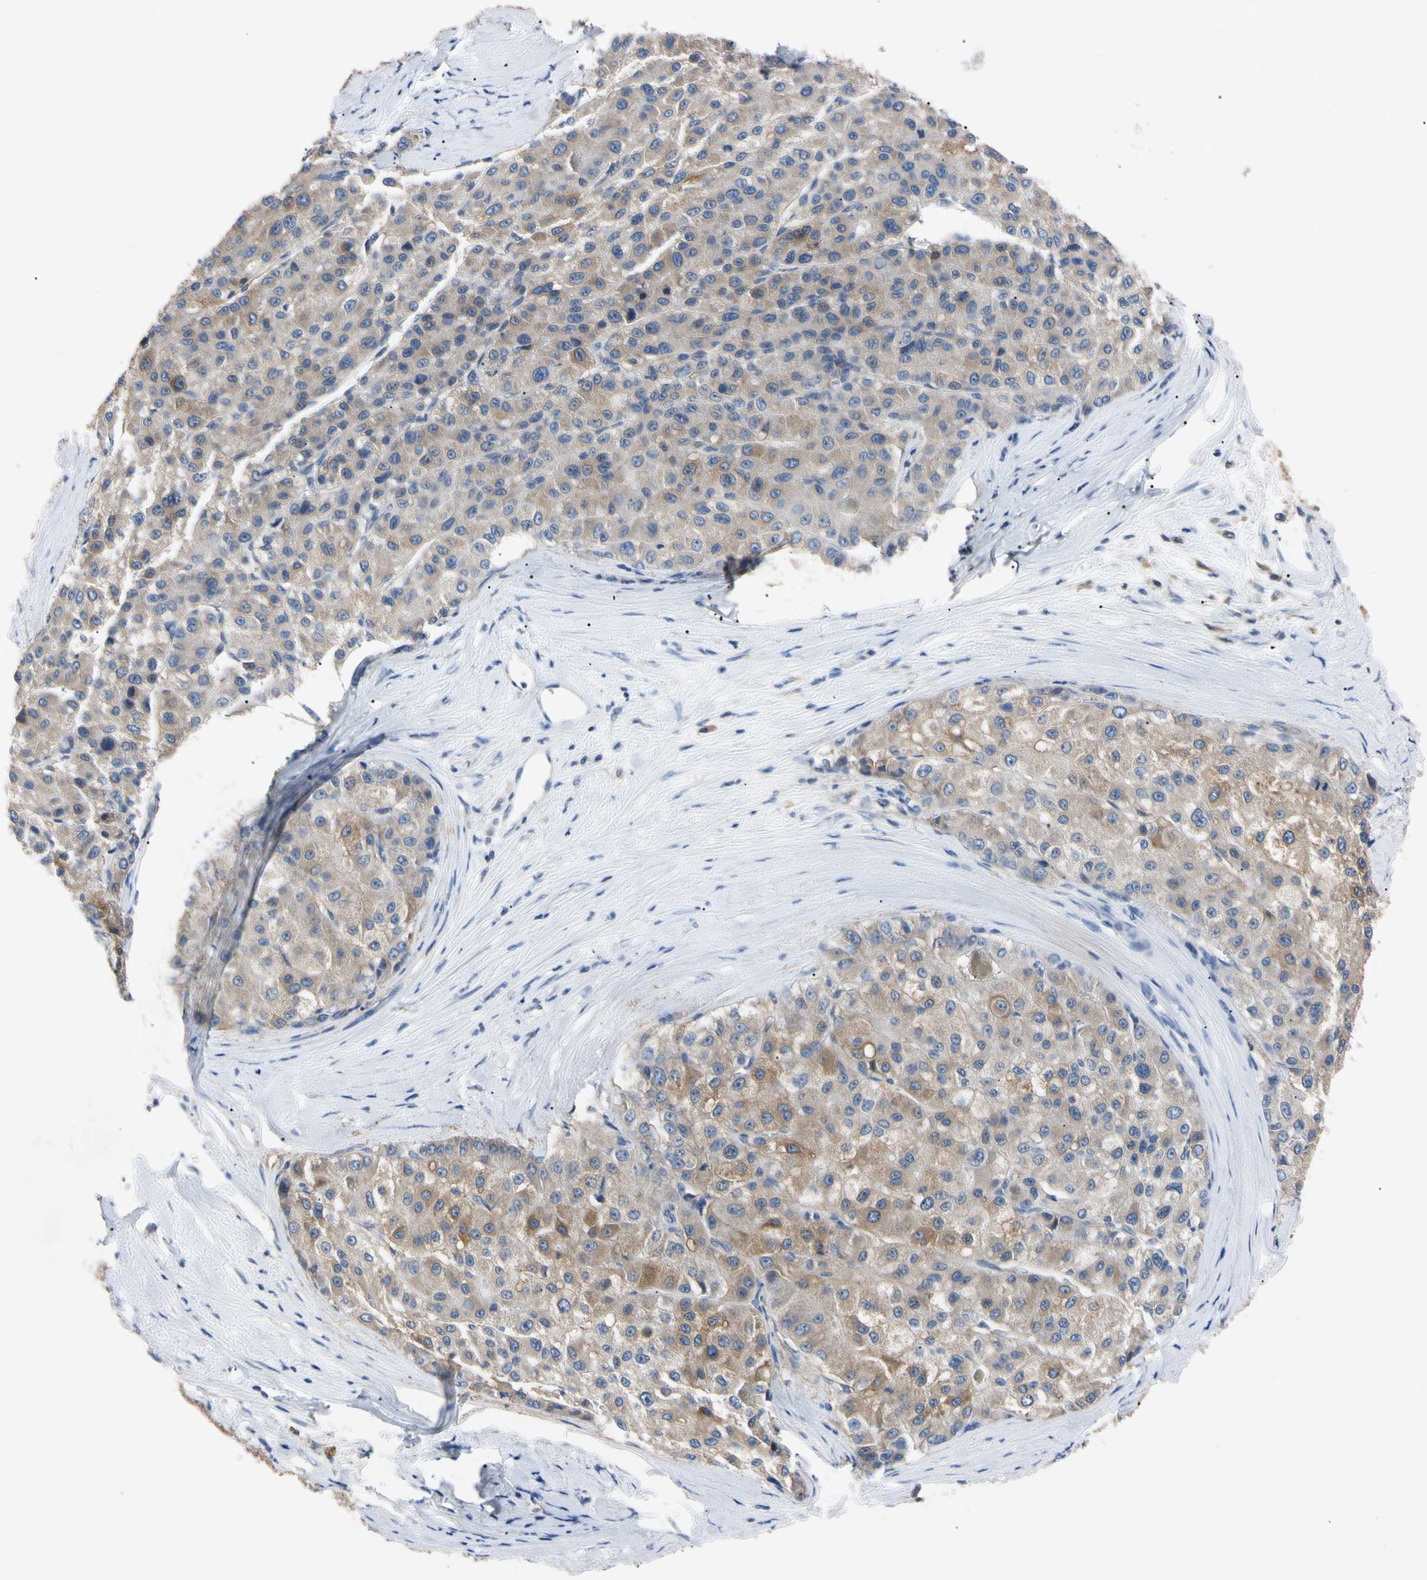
{"staining": {"intensity": "moderate", "quantity": "25%-75%", "location": "cytoplasmic/membranous"}, "tissue": "liver cancer", "cell_type": "Tumor cells", "image_type": "cancer", "snomed": [{"axis": "morphology", "description": "Carcinoma, Hepatocellular, NOS"}, {"axis": "topography", "description": "Liver"}], "caption": "About 25%-75% of tumor cells in liver cancer (hepatocellular carcinoma) show moderate cytoplasmic/membranous protein positivity as visualized by brown immunohistochemical staining.", "gene": "PNKD", "patient": {"sex": "male", "age": 80}}